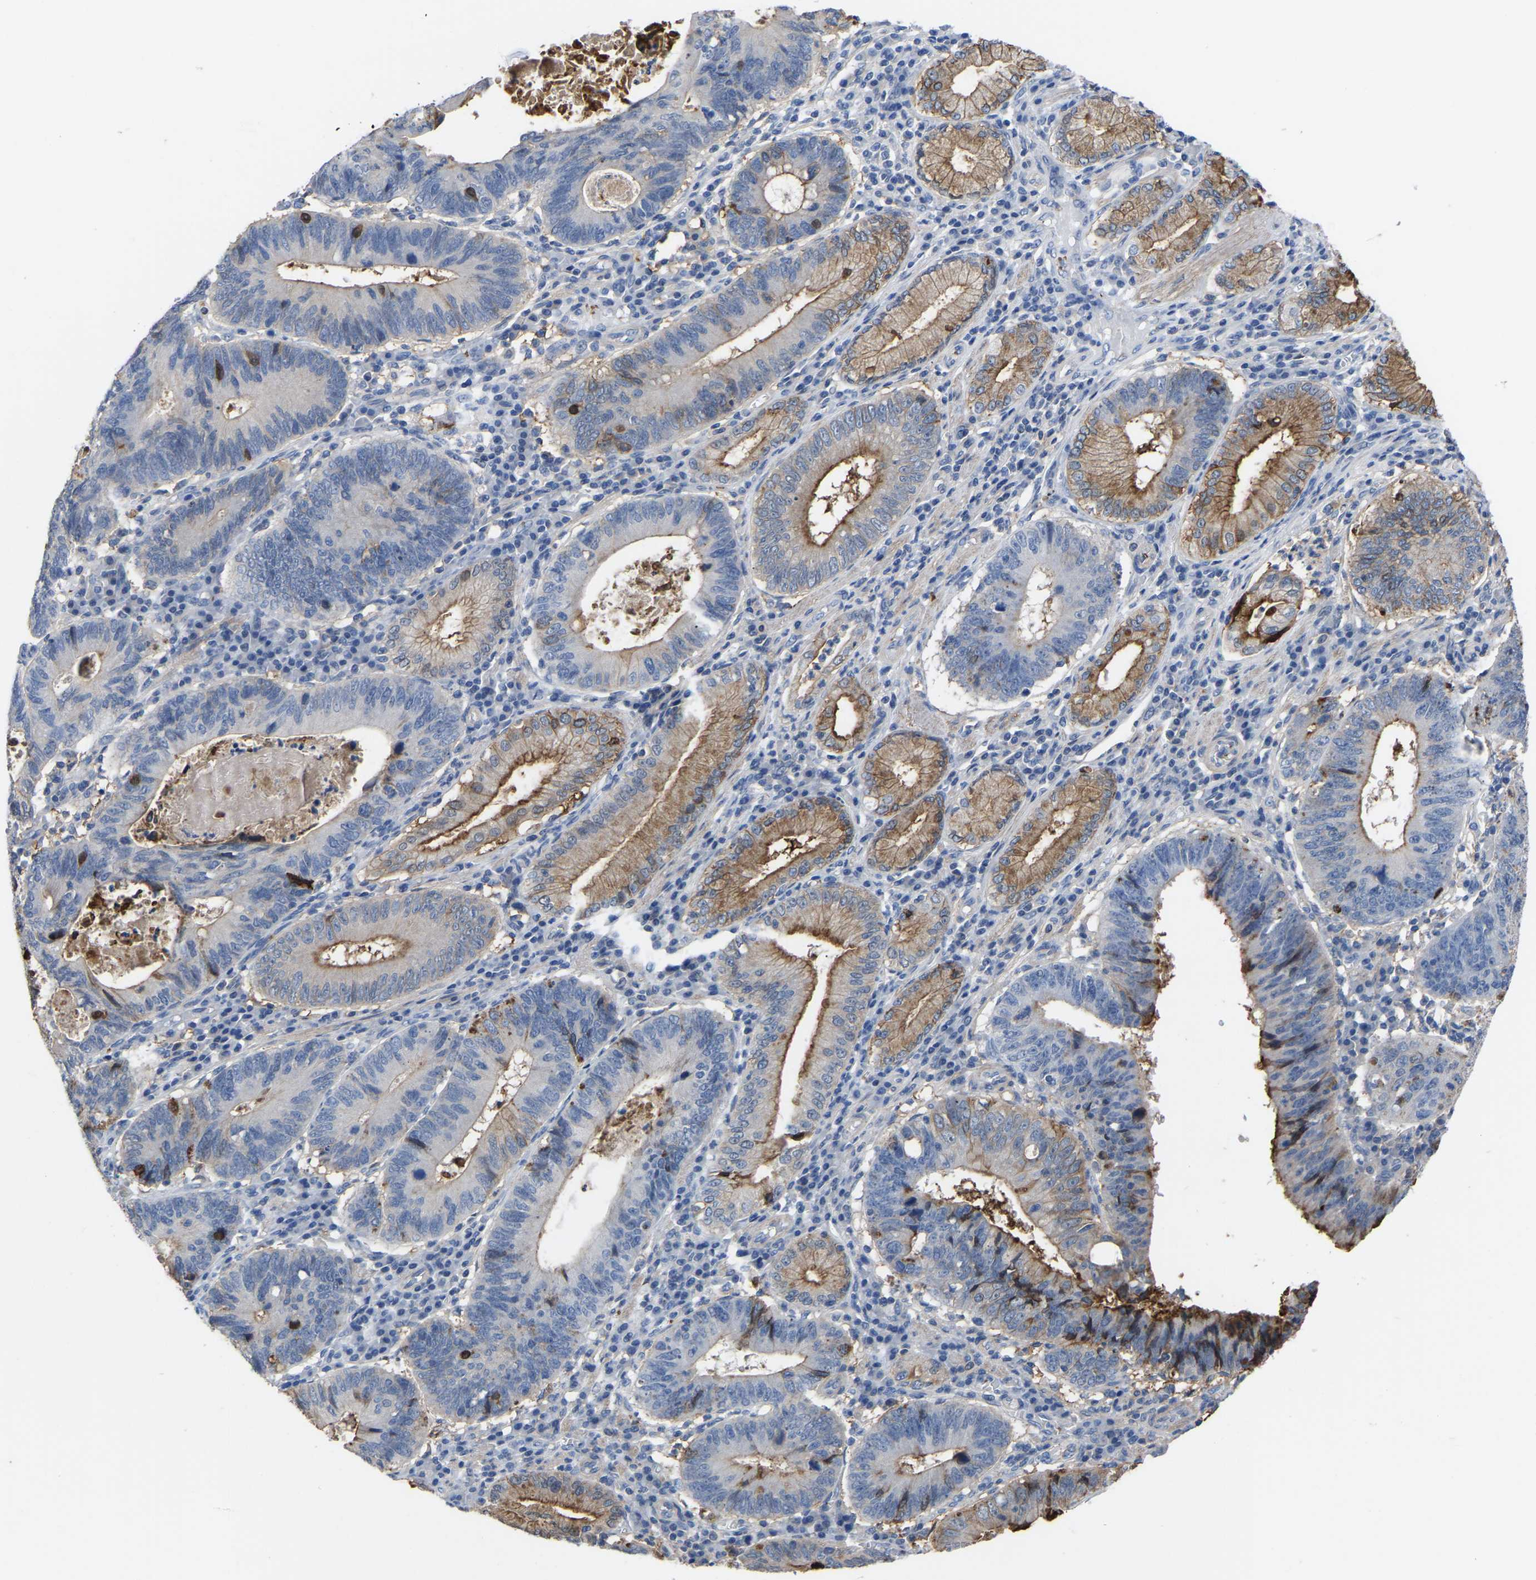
{"staining": {"intensity": "moderate", "quantity": "25%-75%", "location": "cytoplasmic/membranous"}, "tissue": "stomach cancer", "cell_type": "Tumor cells", "image_type": "cancer", "snomed": [{"axis": "morphology", "description": "Adenocarcinoma, NOS"}, {"axis": "topography", "description": "Stomach"}], "caption": "The micrograph exhibits immunohistochemical staining of stomach cancer. There is moderate cytoplasmic/membranous positivity is seen in about 25%-75% of tumor cells.", "gene": "ZNF449", "patient": {"sex": "male", "age": 59}}